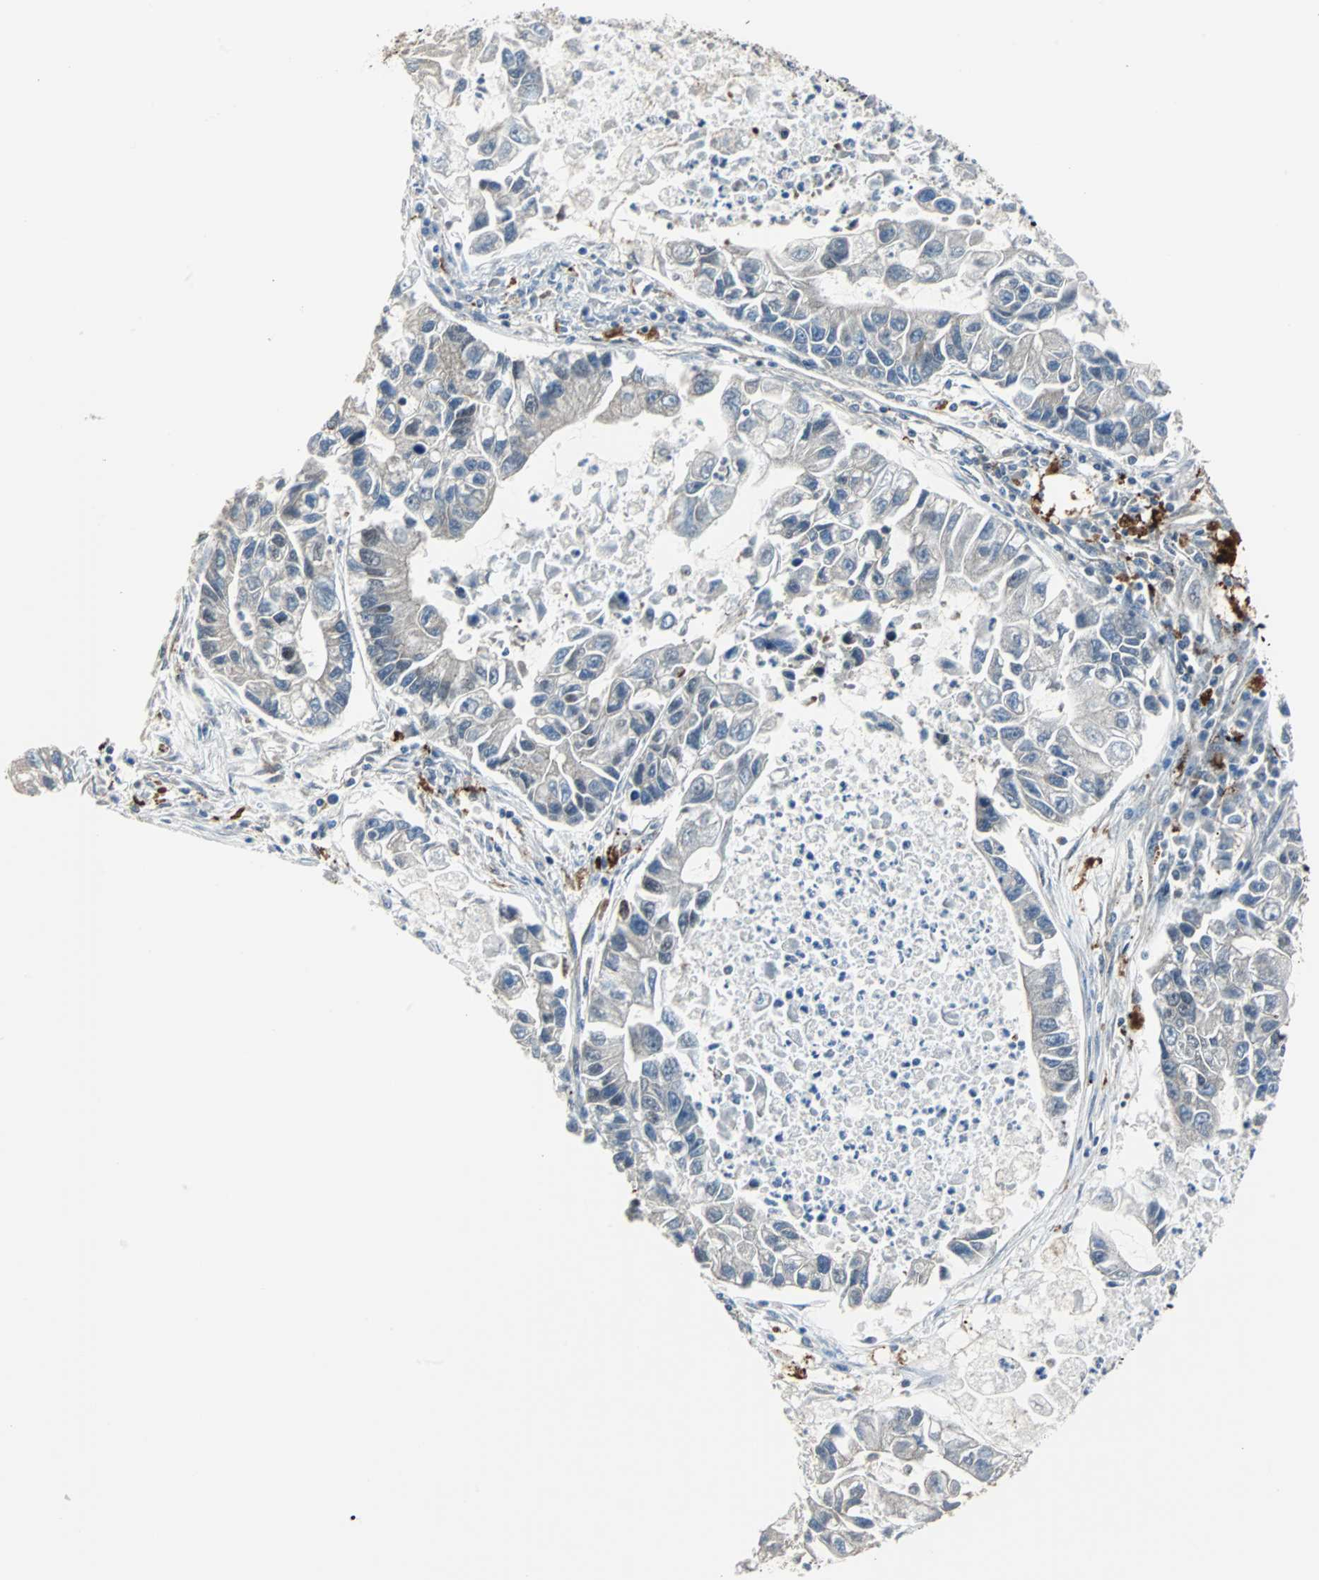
{"staining": {"intensity": "negative", "quantity": "none", "location": "none"}, "tissue": "lung cancer", "cell_type": "Tumor cells", "image_type": "cancer", "snomed": [{"axis": "morphology", "description": "Adenocarcinoma, NOS"}, {"axis": "topography", "description": "Lung"}], "caption": "There is no significant expression in tumor cells of lung cancer (adenocarcinoma).", "gene": "RELA", "patient": {"sex": "female", "age": 51}}